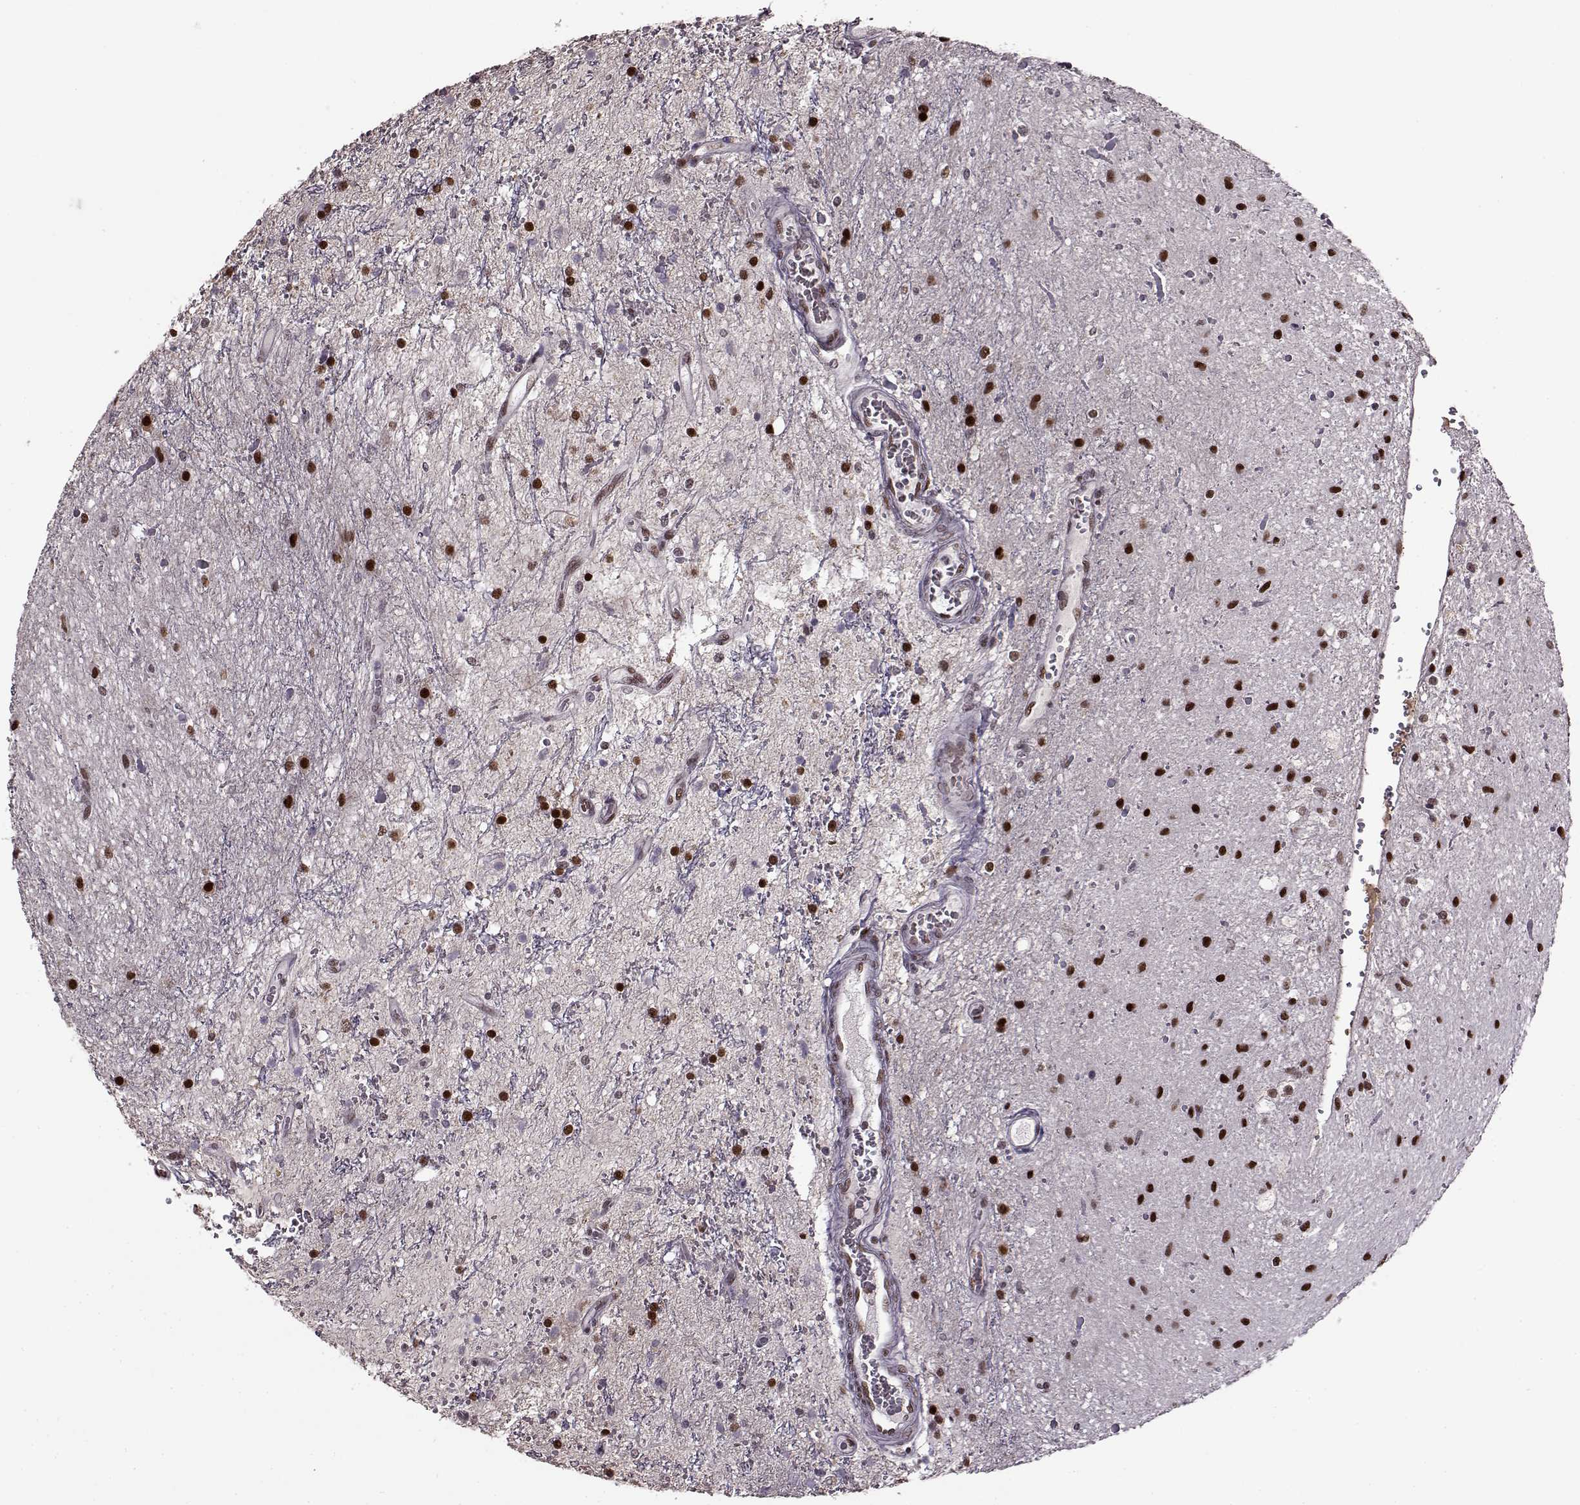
{"staining": {"intensity": "strong", "quantity": "25%-75%", "location": "nuclear"}, "tissue": "glioma", "cell_type": "Tumor cells", "image_type": "cancer", "snomed": [{"axis": "morphology", "description": "Glioma, malignant, Low grade"}, {"axis": "topography", "description": "Cerebellum"}], "caption": "IHC histopathology image of neoplastic tissue: human malignant low-grade glioma stained using IHC shows high levels of strong protein expression localized specifically in the nuclear of tumor cells, appearing as a nuclear brown color.", "gene": "FTO", "patient": {"sex": "female", "age": 14}}